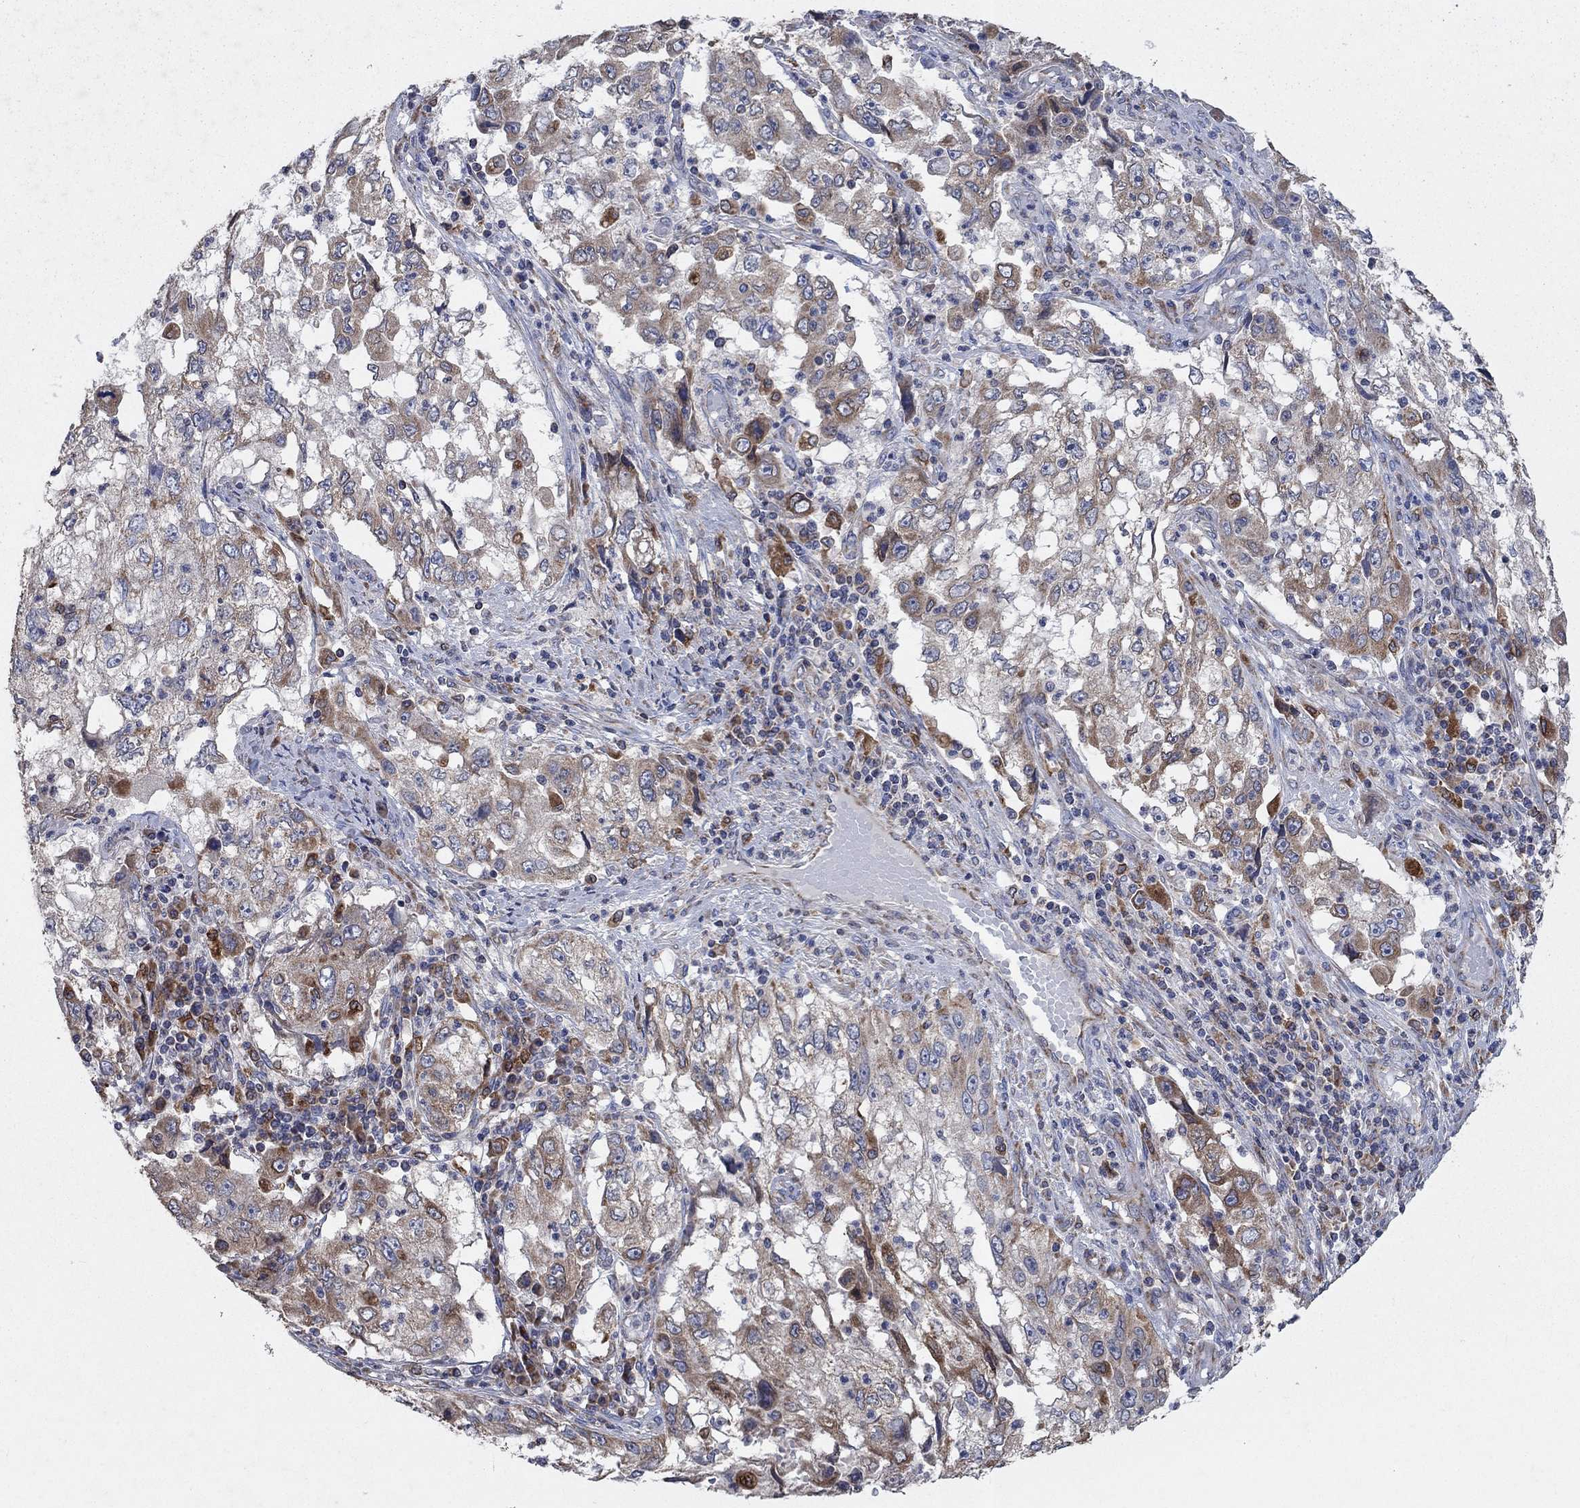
{"staining": {"intensity": "moderate", "quantity": "25%-75%", "location": "cytoplasmic/membranous"}, "tissue": "cervical cancer", "cell_type": "Tumor cells", "image_type": "cancer", "snomed": [{"axis": "morphology", "description": "Squamous cell carcinoma, NOS"}, {"axis": "topography", "description": "Cervix"}], "caption": "Immunohistochemistry (IHC) of human cervical cancer (squamous cell carcinoma) reveals medium levels of moderate cytoplasmic/membranous expression in approximately 25%-75% of tumor cells.", "gene": "NCEH1", "patient": {"sex": "female", "age": 36}}